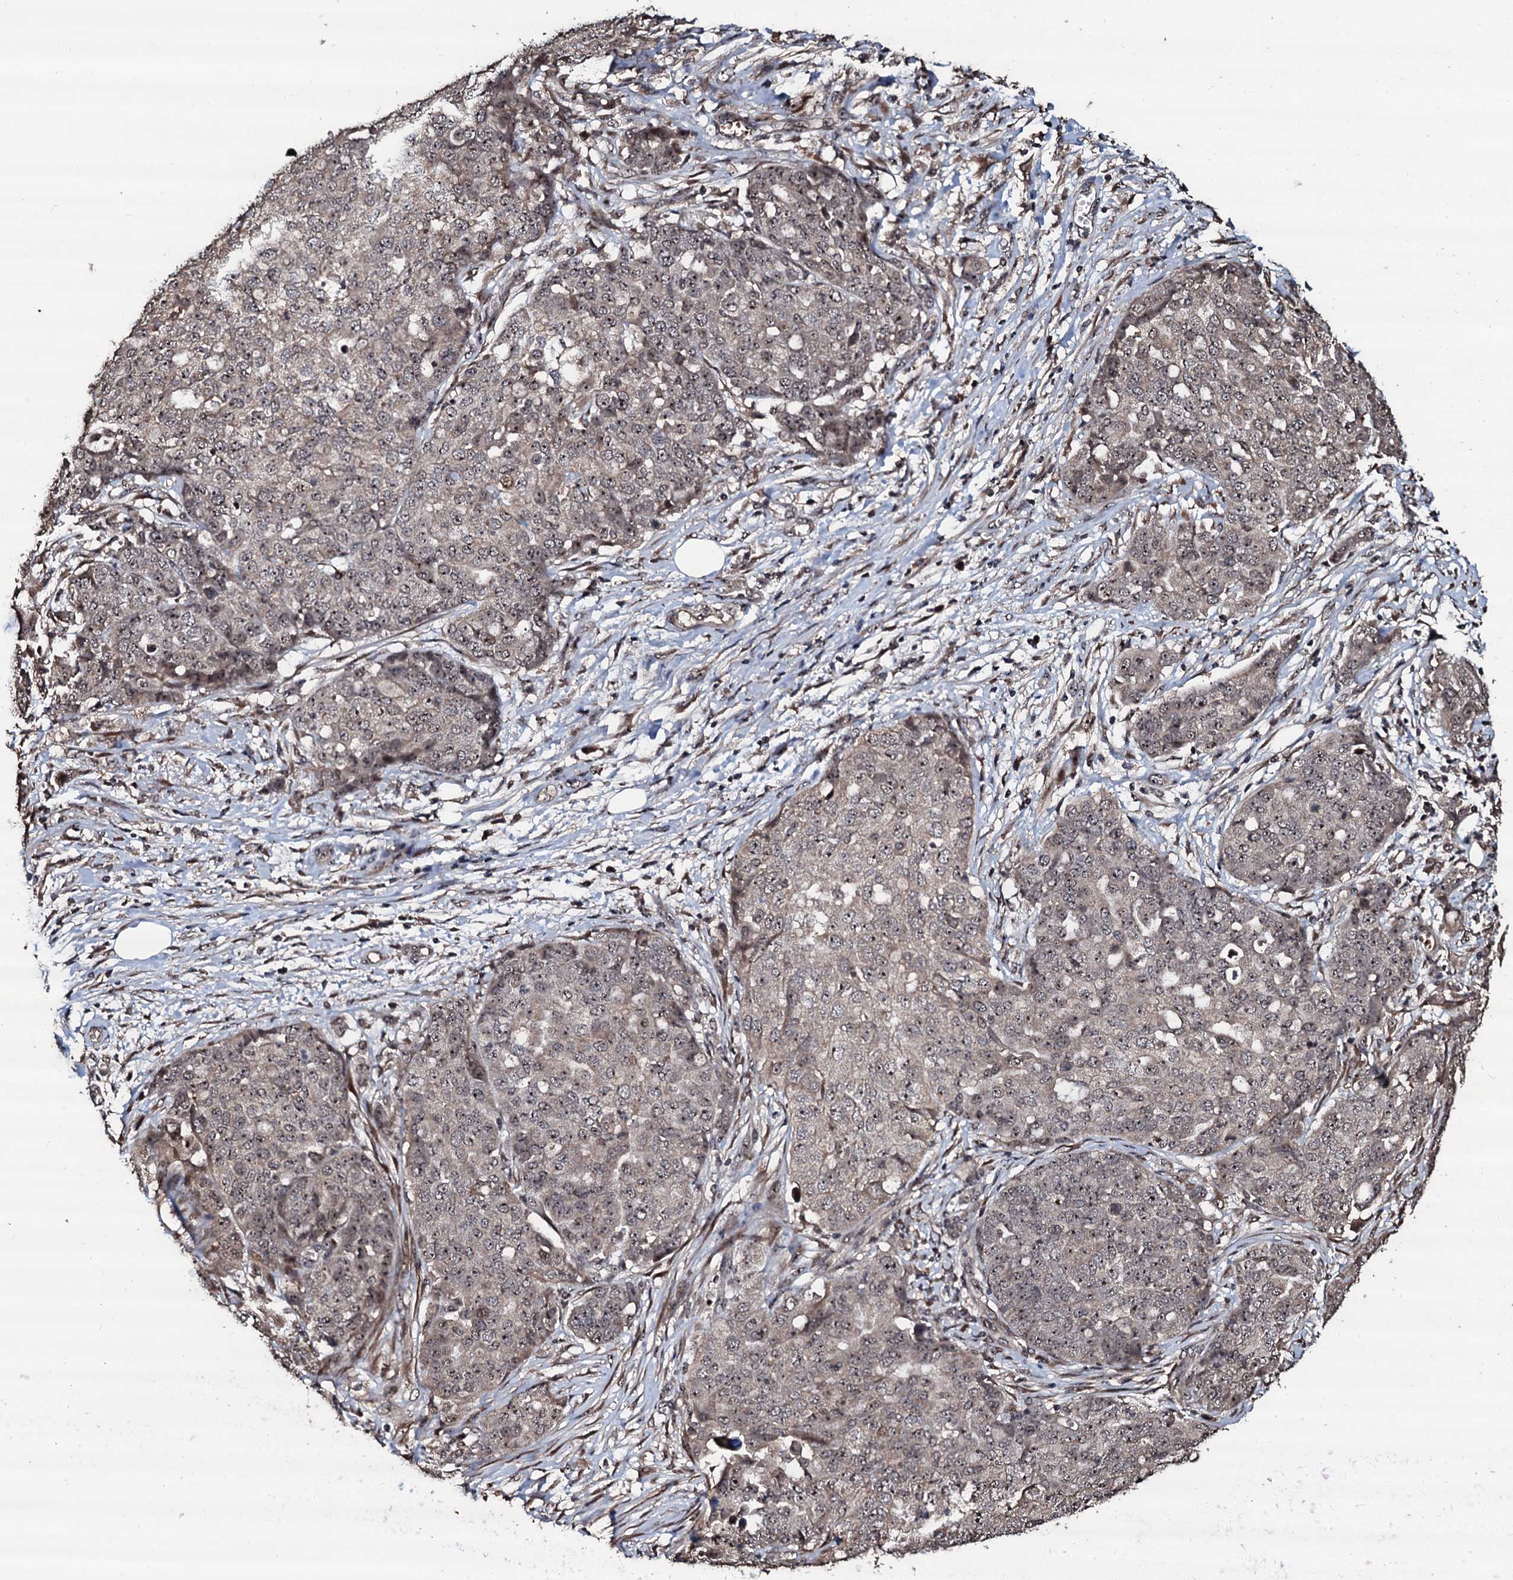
{"staining": {"intensity": "weak", "quantity": ">75%", "location": "nuclear"}, "tissue": "ovarian cancer", "cell_type": "Tumor cells", "image_type": "cancer", "snomed": [{"axis": "morphology", "description": "Cystadenocarcinoma, serous, NOS"}, {"axis": "topography", "description": "Soft tissue"}, {"axis": "topography", "description": "Ovary"}], "caption": "The histopathology image exhibits a brown stain indicating the presence of a protein in the nuclear of tumor cells in ovarian serous cystadenocarcinoma.", "gene": "SUPT7L", "patient": {"sex": "female", "age": 57}}